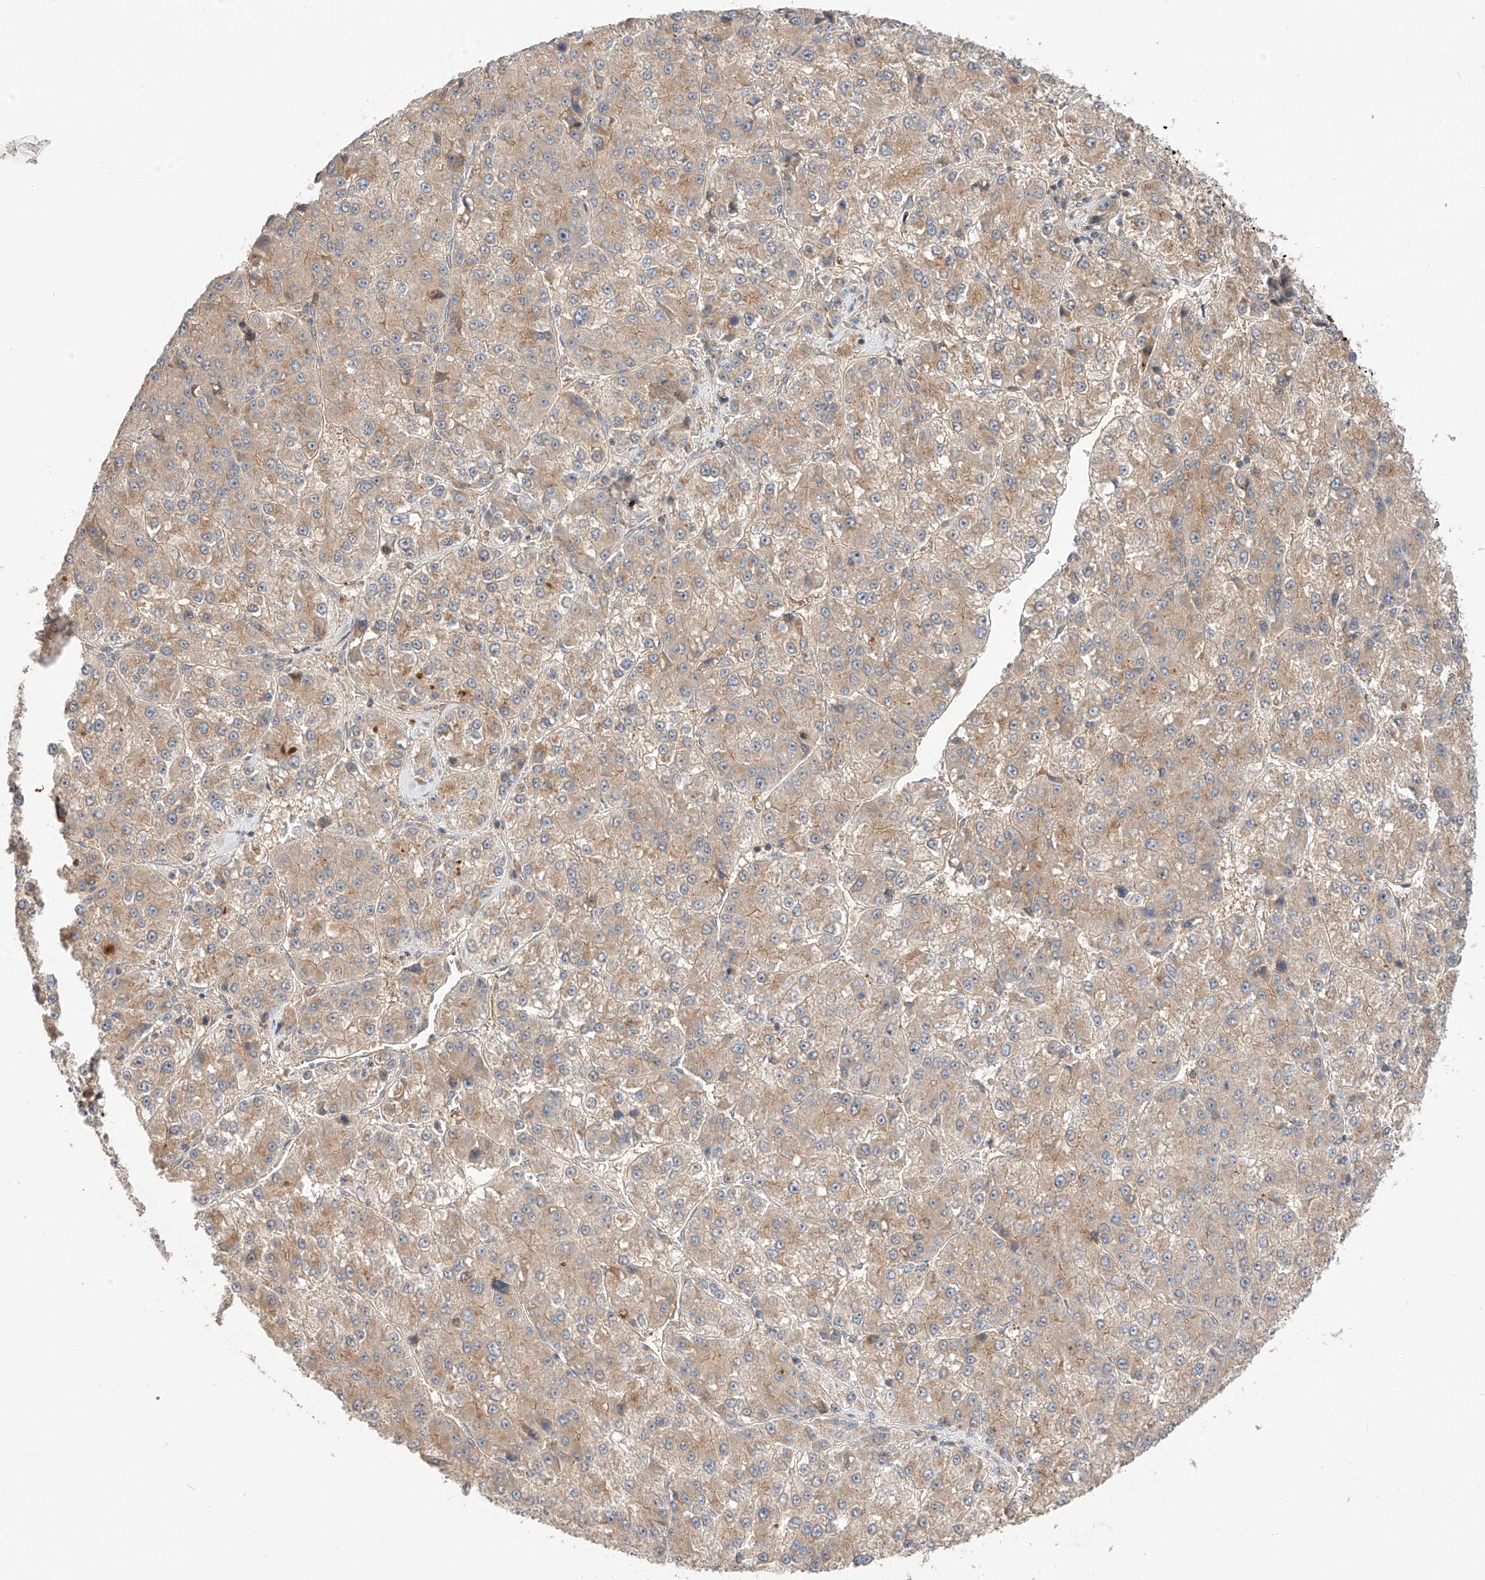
{"staining": {"intensity": "weak", "quantity": ">75%", "location": "cytoplasmic/membranous"}, "tissue": "liver cancer", "cell_type": "Tumor cells", "image_type": "cancer", "snomed": [{"axis": "morphology", "description": "Carcinoma, Hepatocellular, NOS"}, {"axis": "topography", "description": "Liver"}], "caption": "IHC (DAB (3,3'-diaminobenzidine)) staining of human liver cancer (hepatocellular carcinoma) demonstrates weak cytoplasmic/membranous protein expression in approximately >75% of tumor cells.", "gene": "XPNPEP1", "patient": {"sex": "female", "age": 73}}